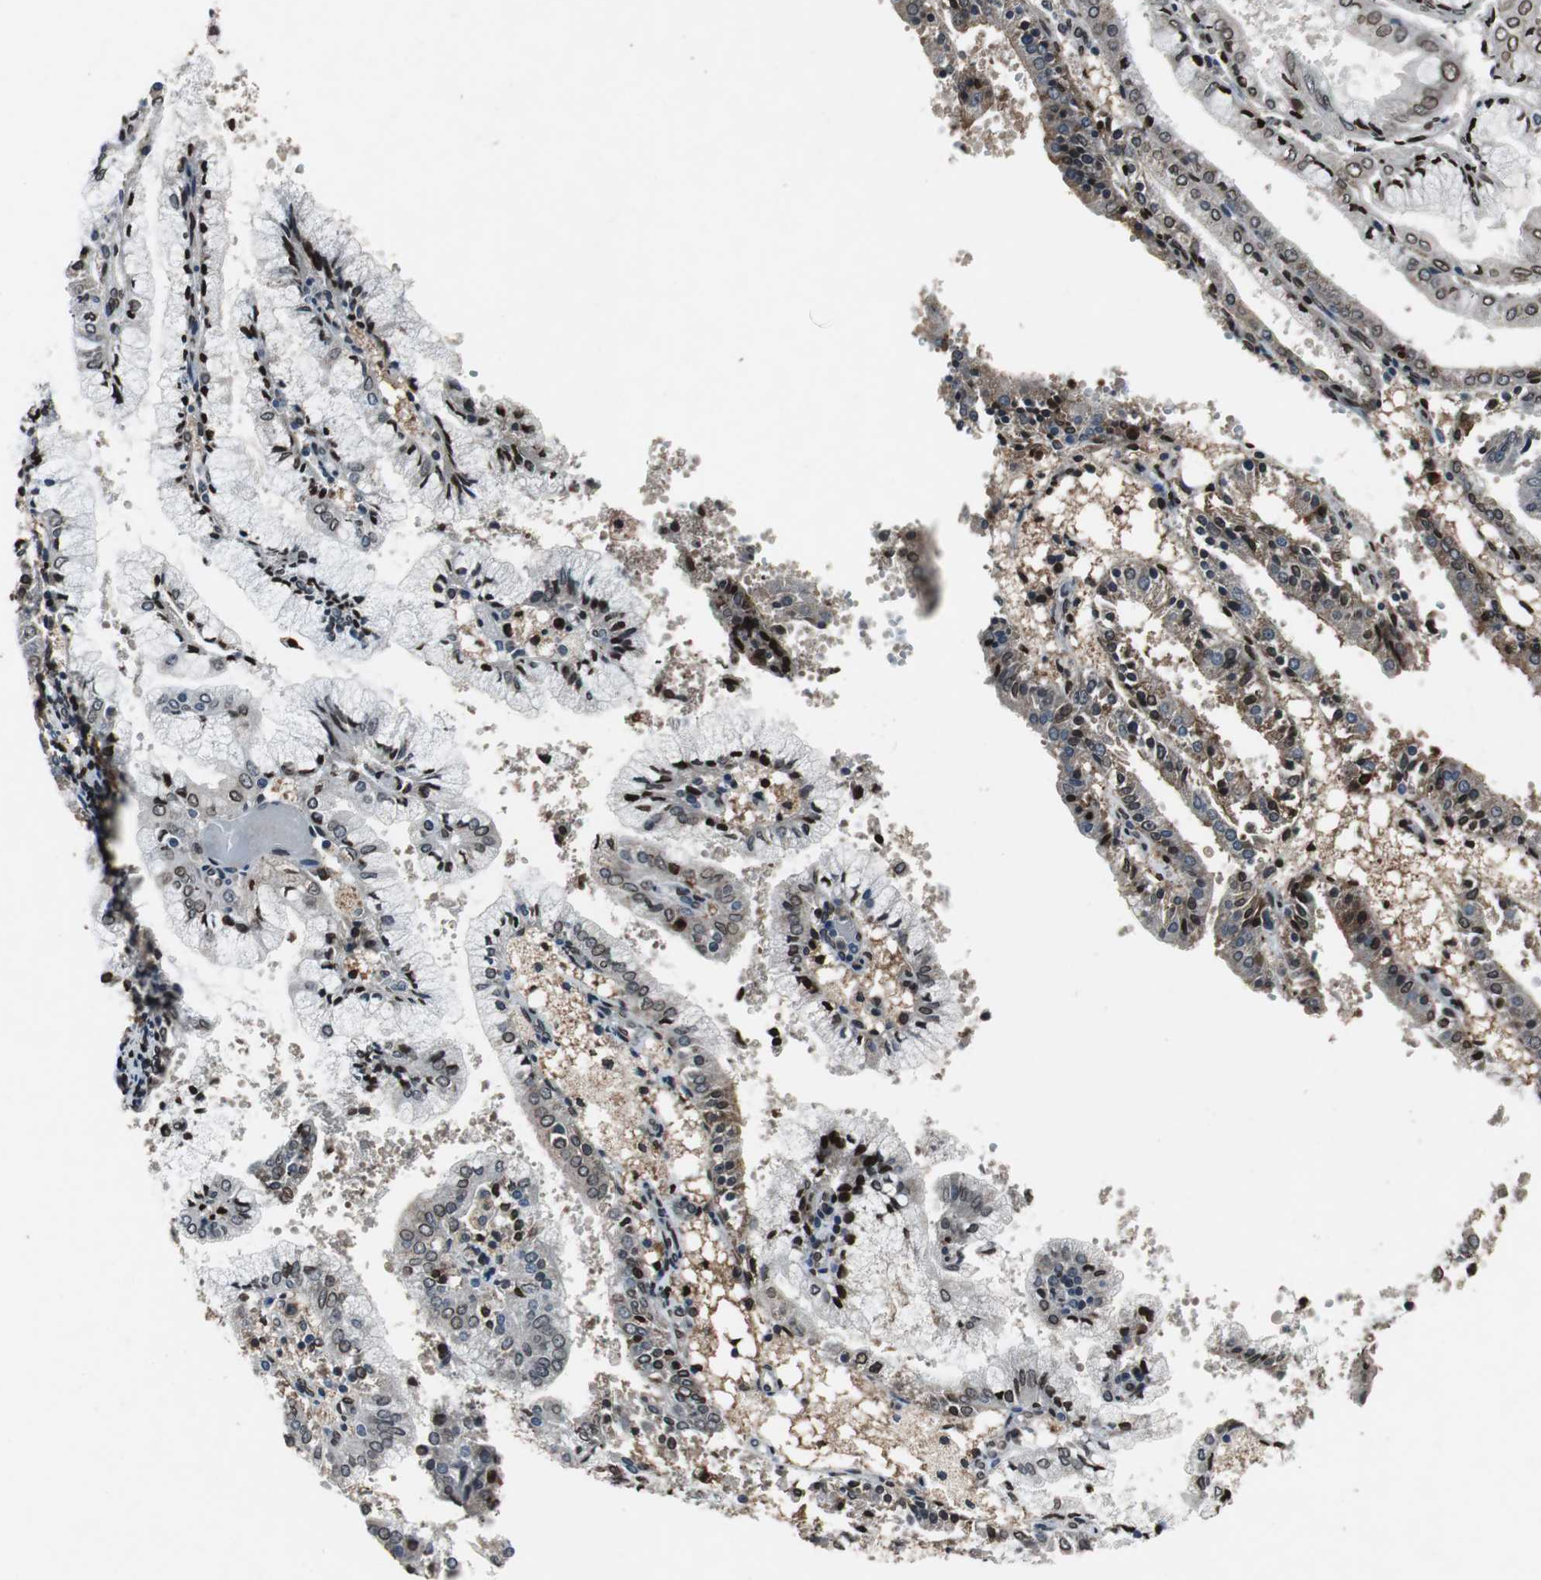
{"staining": {"intensity": "strong", "quantity": ">75%", "location": "cytoplasmic/membranous,nuclear"}, "tissue": "endometrial cancer", "cell_type": "Tumor cells", "image_type": "cancer", "snomed": [{"axis": "morphology", "description": "Adenocarcinoma, NOS"}, {"axis": "topography", "description": "Endometrium"}], "caption": "Tumor cells exhibit high levels of strong cytoplasmic/membranous and nuclear expression in approximately >75% of cells in human adenocarcinoma (endometrial).", "gene": "LMNA", "patient": {"sex": "female", "age": 63}}